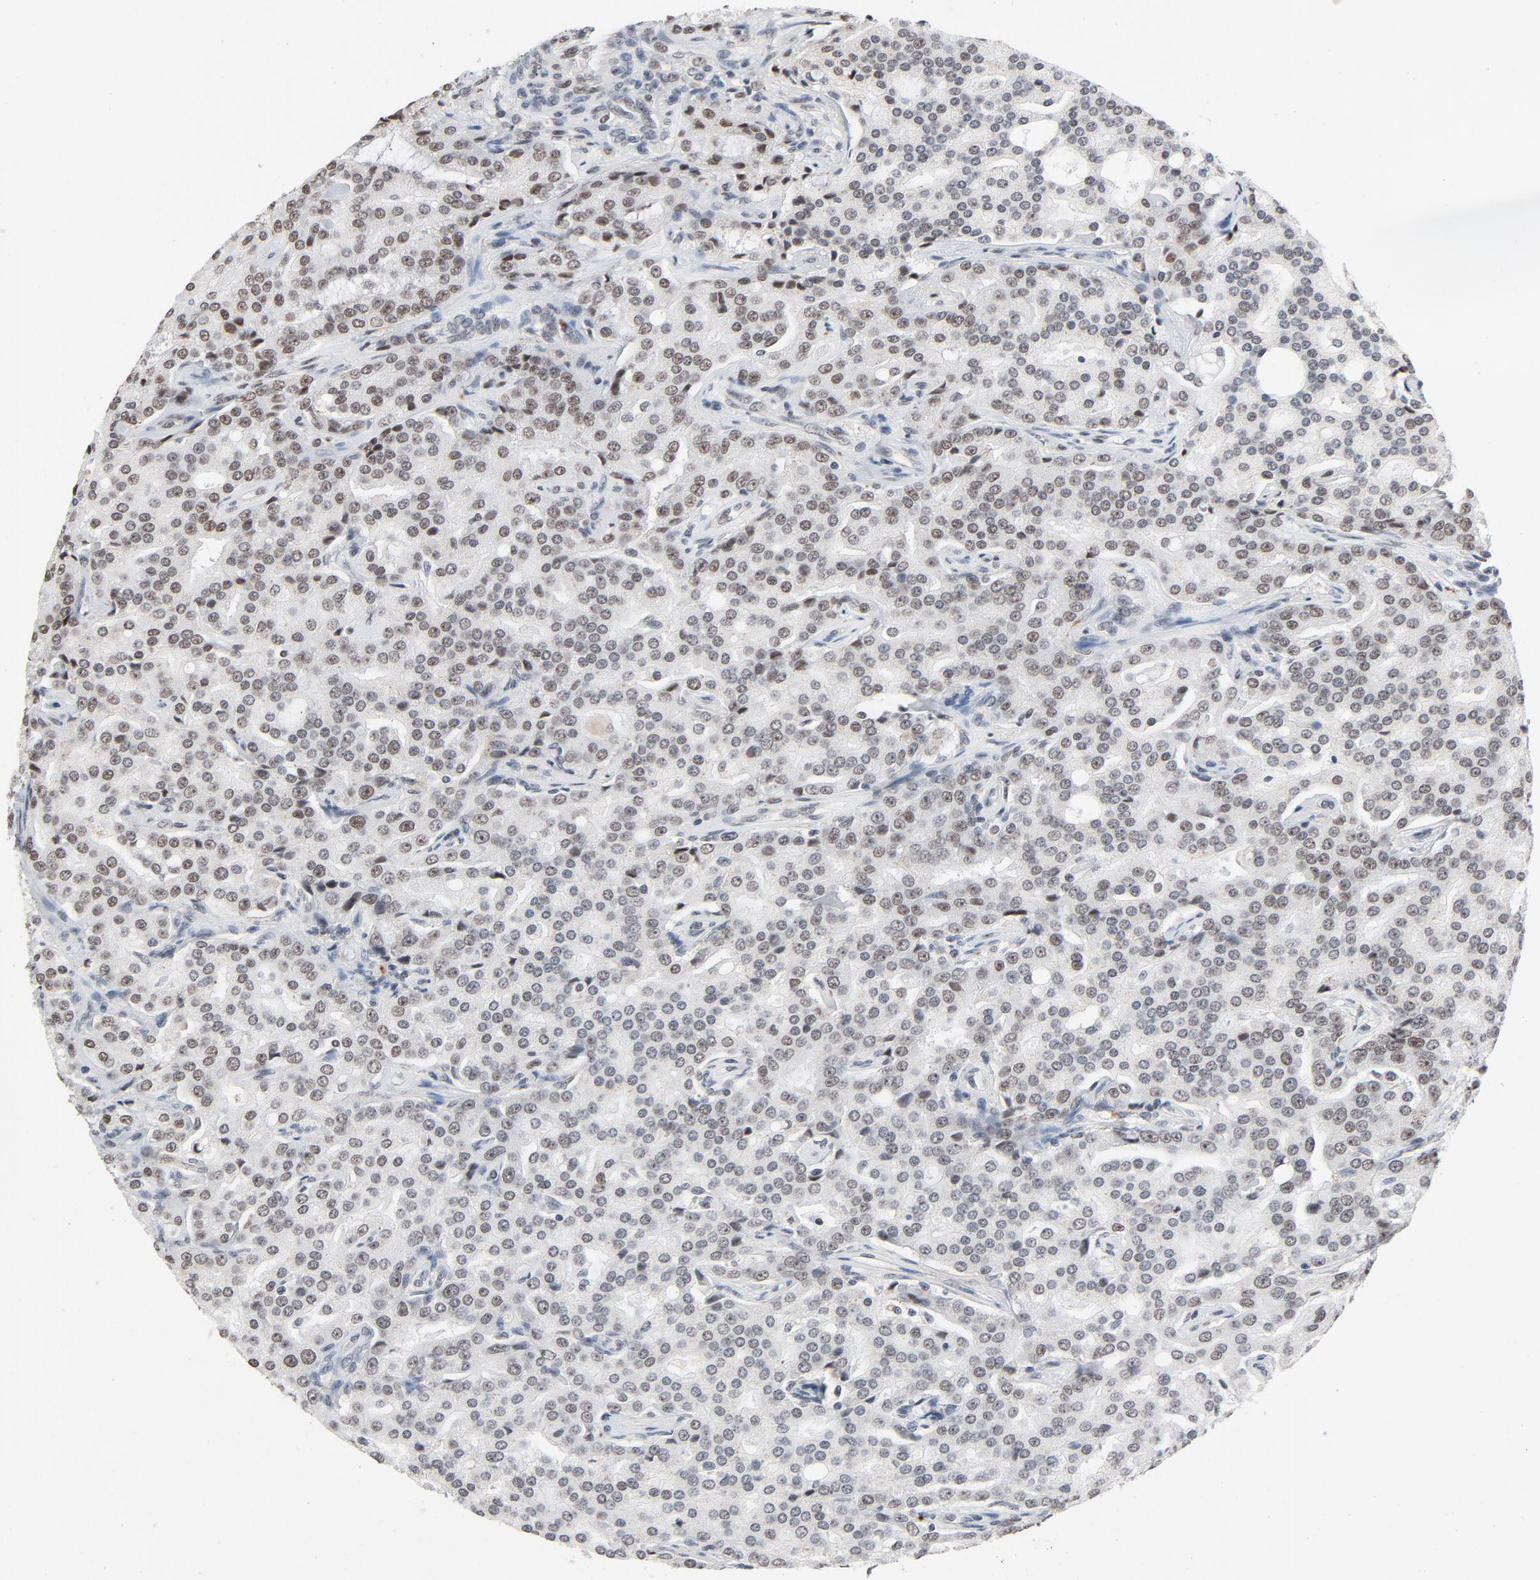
{"staining": {"intensity": "weak", "quantity": "25%-75%", "location": "nuclear"}, "tissue": "prostate cancer", "cell_type": "Tumor cells", "image_type": "cancer", "snomed": [{"axis": "morphology", "description": "Adenocarcinoma, High grade"}, {"axis": "topography", "description": "Prostate"}], "caption": "Tumor cells reveal low levels of weak nuclear staining in about 25%-75% of cells in prostate adenocarcinoma (high-grade).", "gene": "MRE11", "patient": {"sex": "male", "age": 72}}